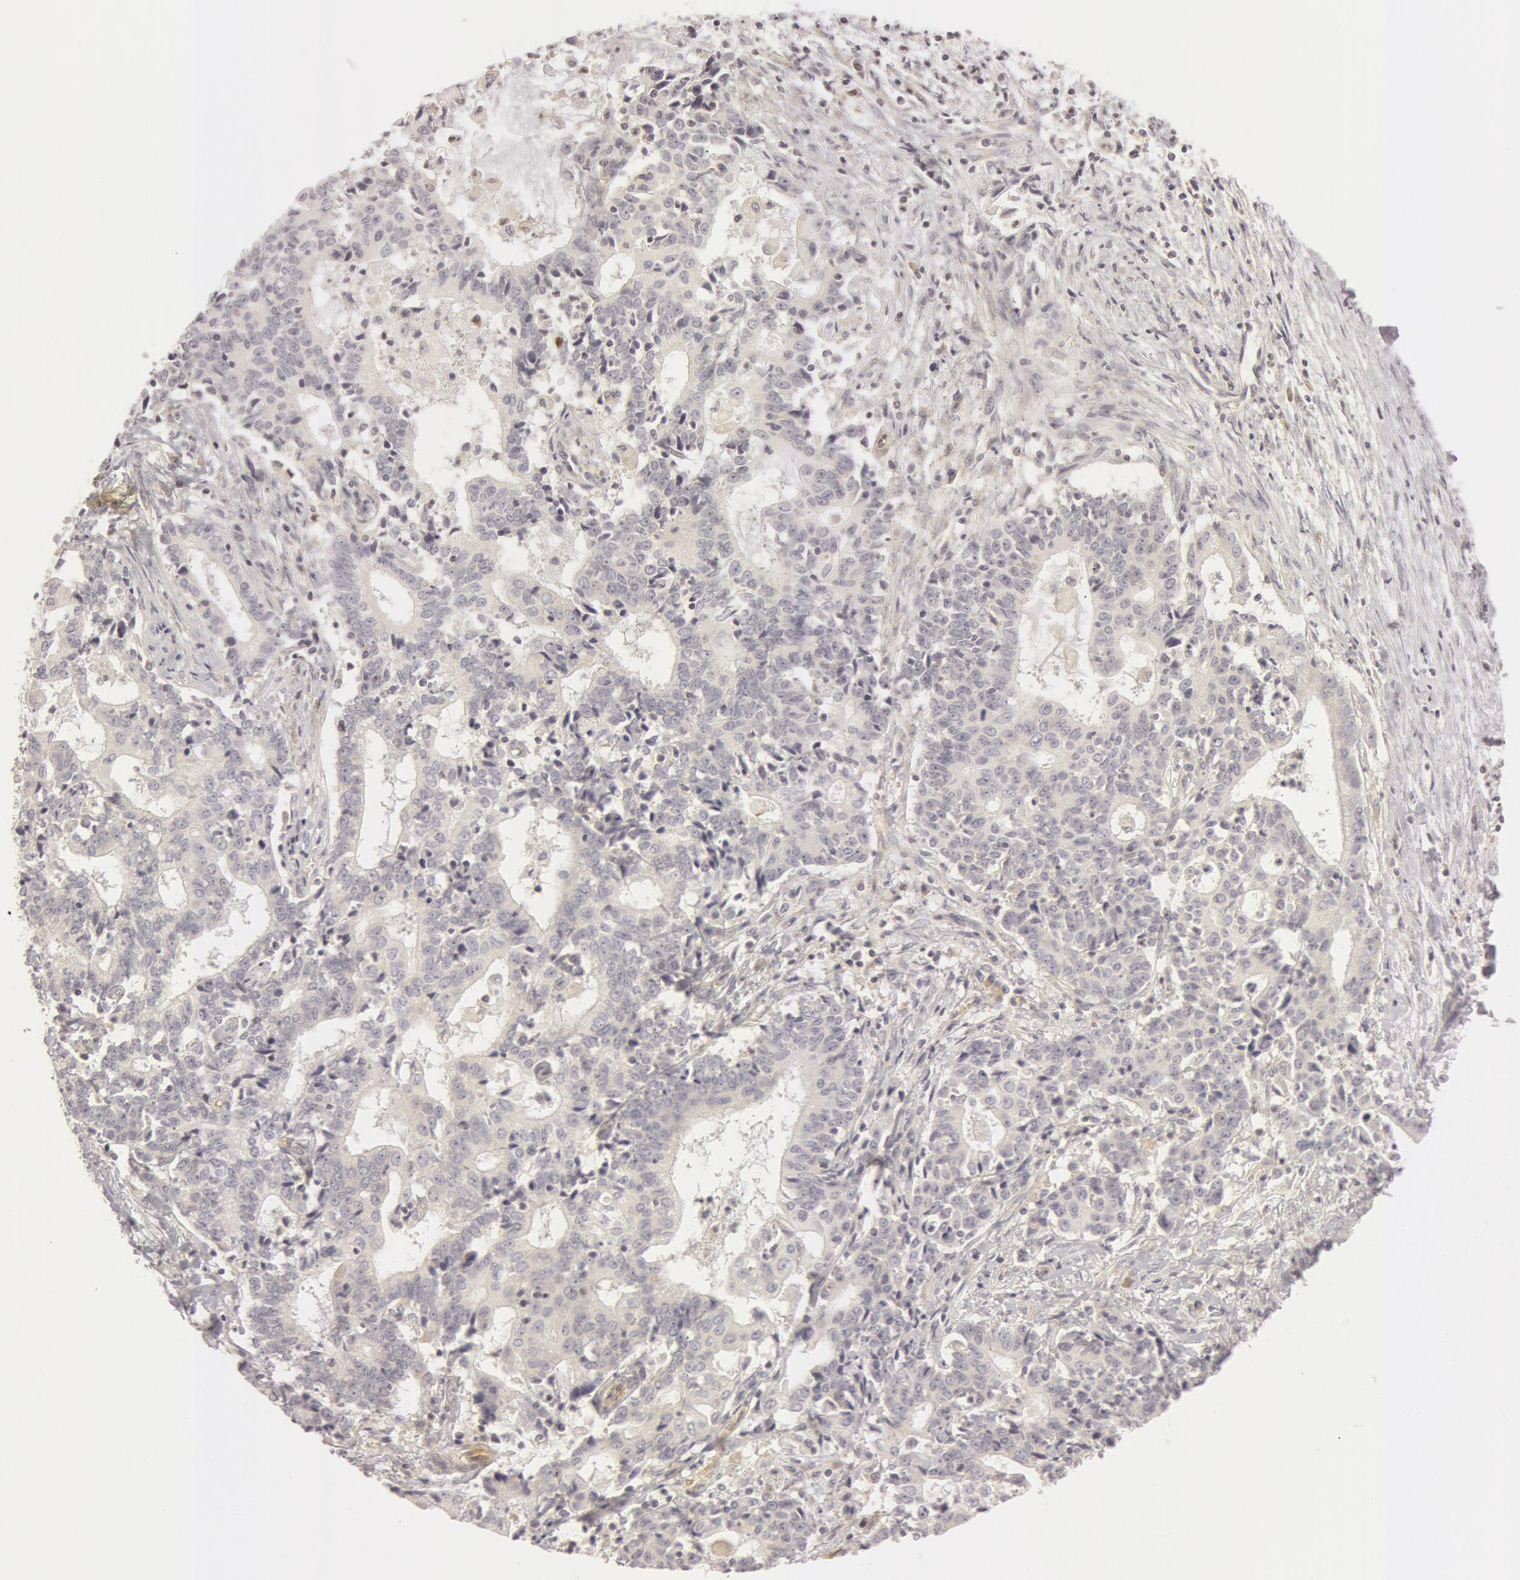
{"staining": {"intensity": "negative", "quantity": "none", "location": "none"}, "tissue": "liver cancer", "cell_type": "Tumor cells", "image_type": "cancer", "snomed": [{"axis": "morphology", "description": "Cholangiocarcinoma"}, {"axis": "topography", "description": "Liver"}], "caption": "An image of cholangiocarcinoma (liver) stained for a protein exhibits no brown staining in tumor cells. (DAB (3,3'-diaminobenzidine) immunohistochemistry with hematoxylin counter stain).", "gene": "RALGAPA1", "patient": {"sex": "male", "age": 57}}